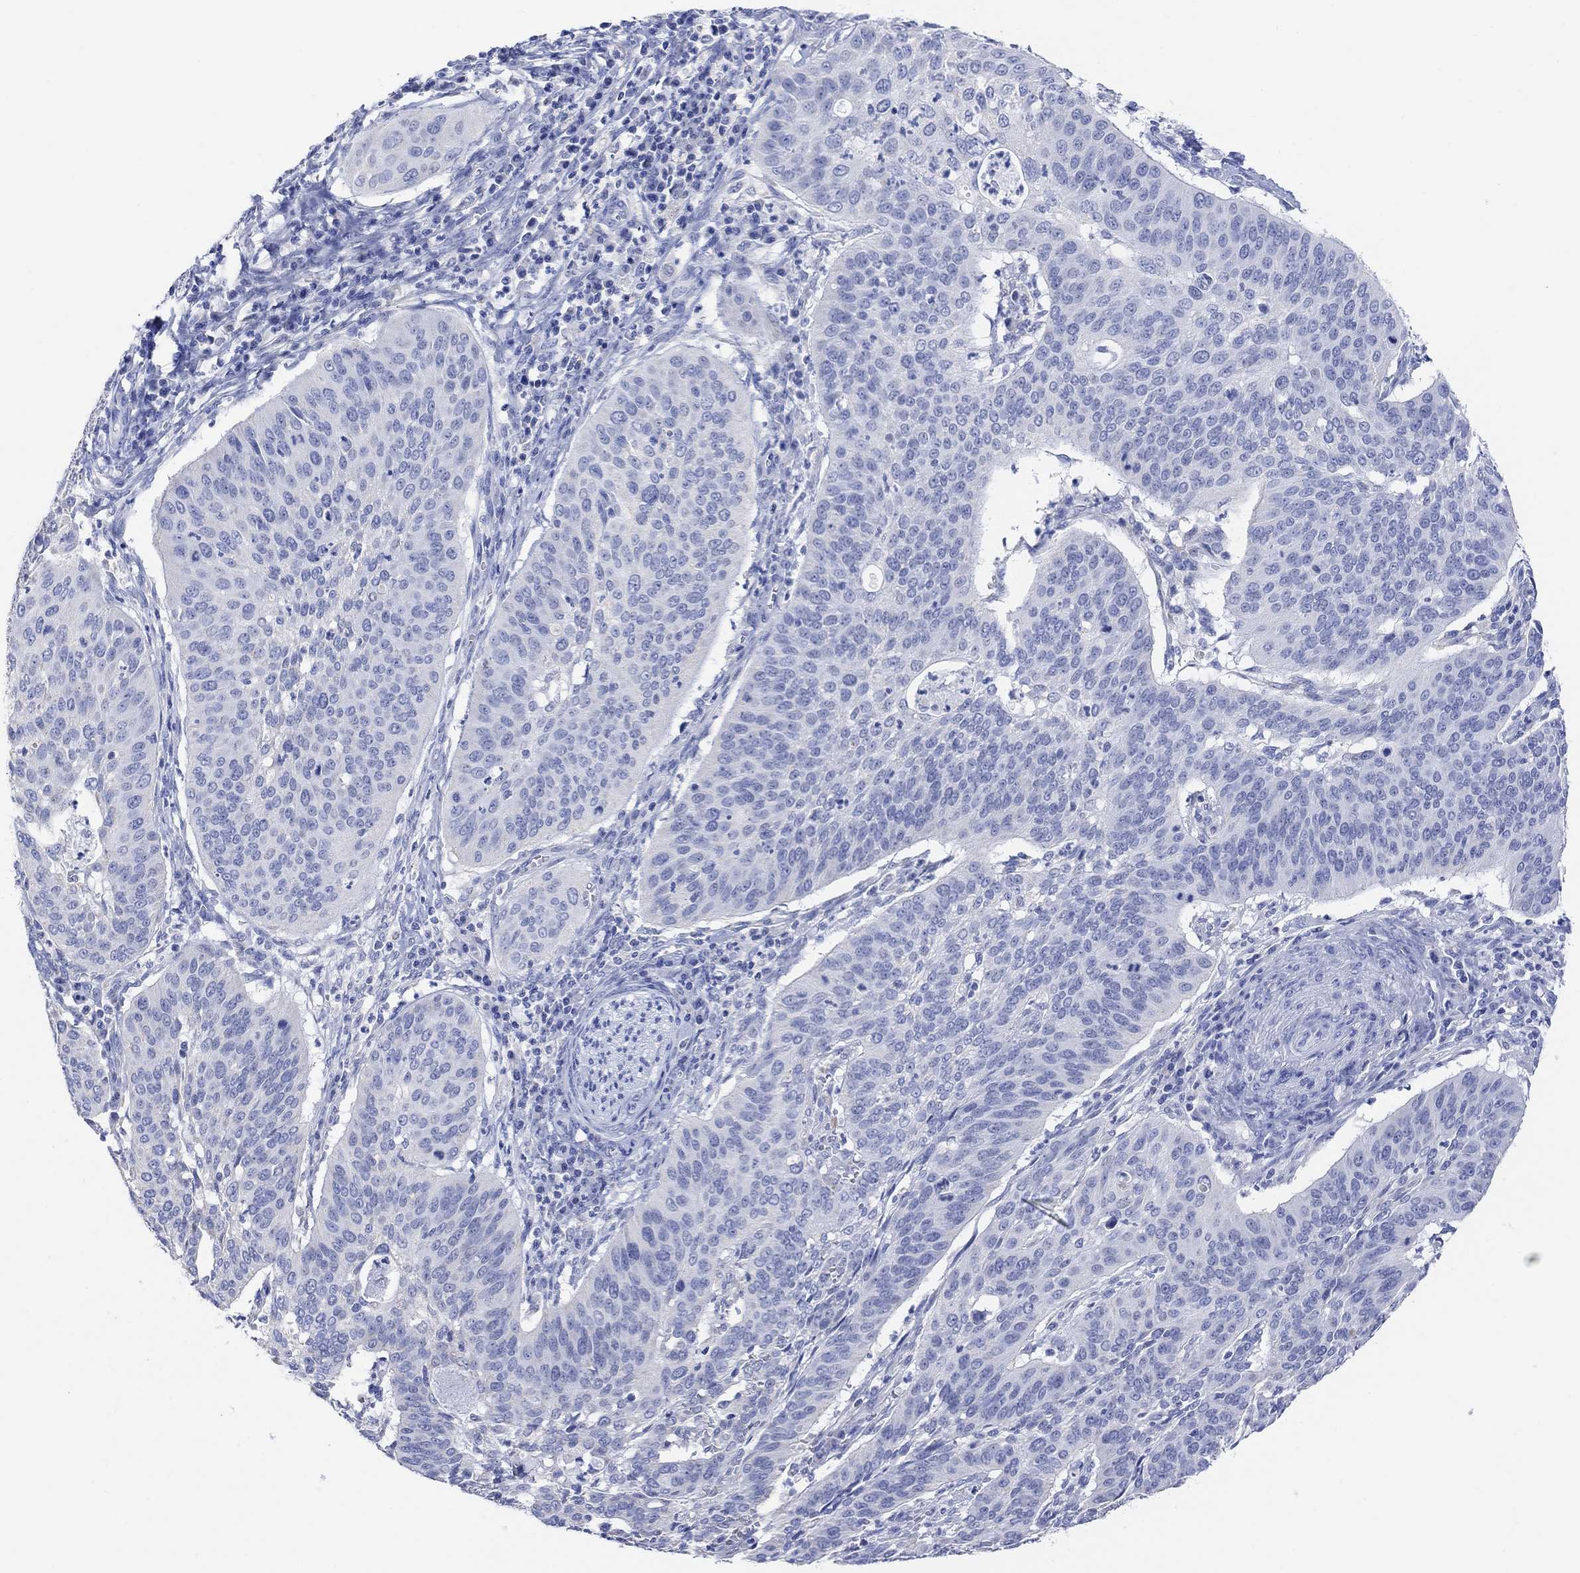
{"staining": {"intensity": "negative", "quantity": "none", "location": "none"}, "tissue": "cervical cancer", "cell_type": "Tumor cells", "image_type": "cancer", "snomed": [{"axis": "morphology", "description": "Normal tissue, NOS"}, {"axis": "morphology", "description": "Squamous cell carcinoma, NOS"}, {"axis": "topography", "description": "Cervix"}], "caption": "A photomicrograph of cervical cancer stained for a protein shows no brown staining in tumor cells. The staining was performed using DAB to visualize the protein expression in brown, while the nuclei were stained in blue with hematoxylin (Magnification: 20x).", "gene": "SYT12", "patient": {"sex": "female", "age": 39}}